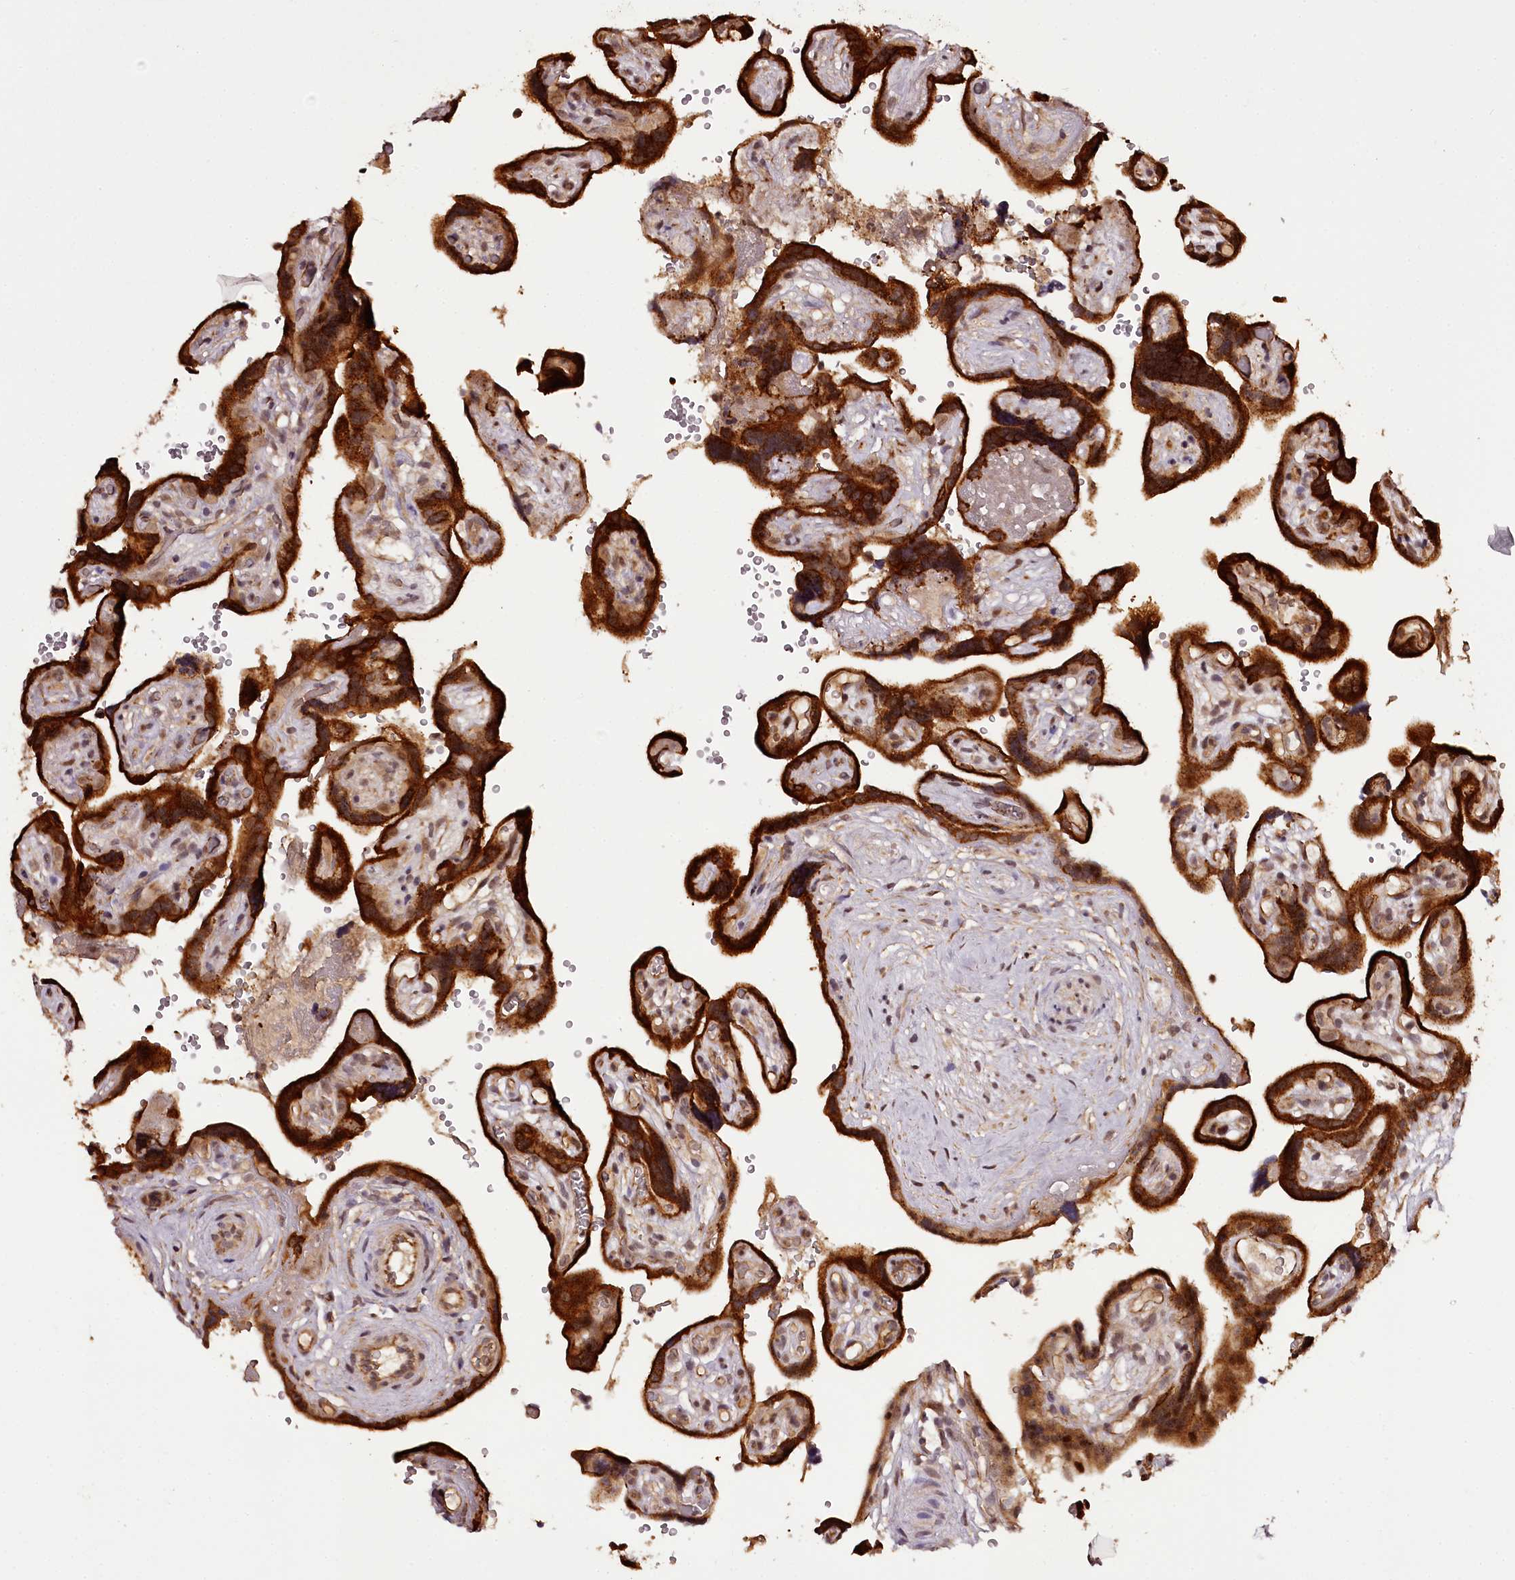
{"staining": {"intensity": "moderate", "quantity": ">75%", "location": "nuclear"}, "tissue": "placenta", "cell_type": "Decidual cells", "image_type": "normal", "snomed": [{"axis": "morphology", "description": "Normal tissue, NOS"}, {"axis": "topography", "description": "Placenta"}], "caption": "A brown stain highlights moderate nuclear expression of a protein in decidual cells of benign placenta.", "gene": "MAML3", "patient": {"sex": "female", "age": 30}}